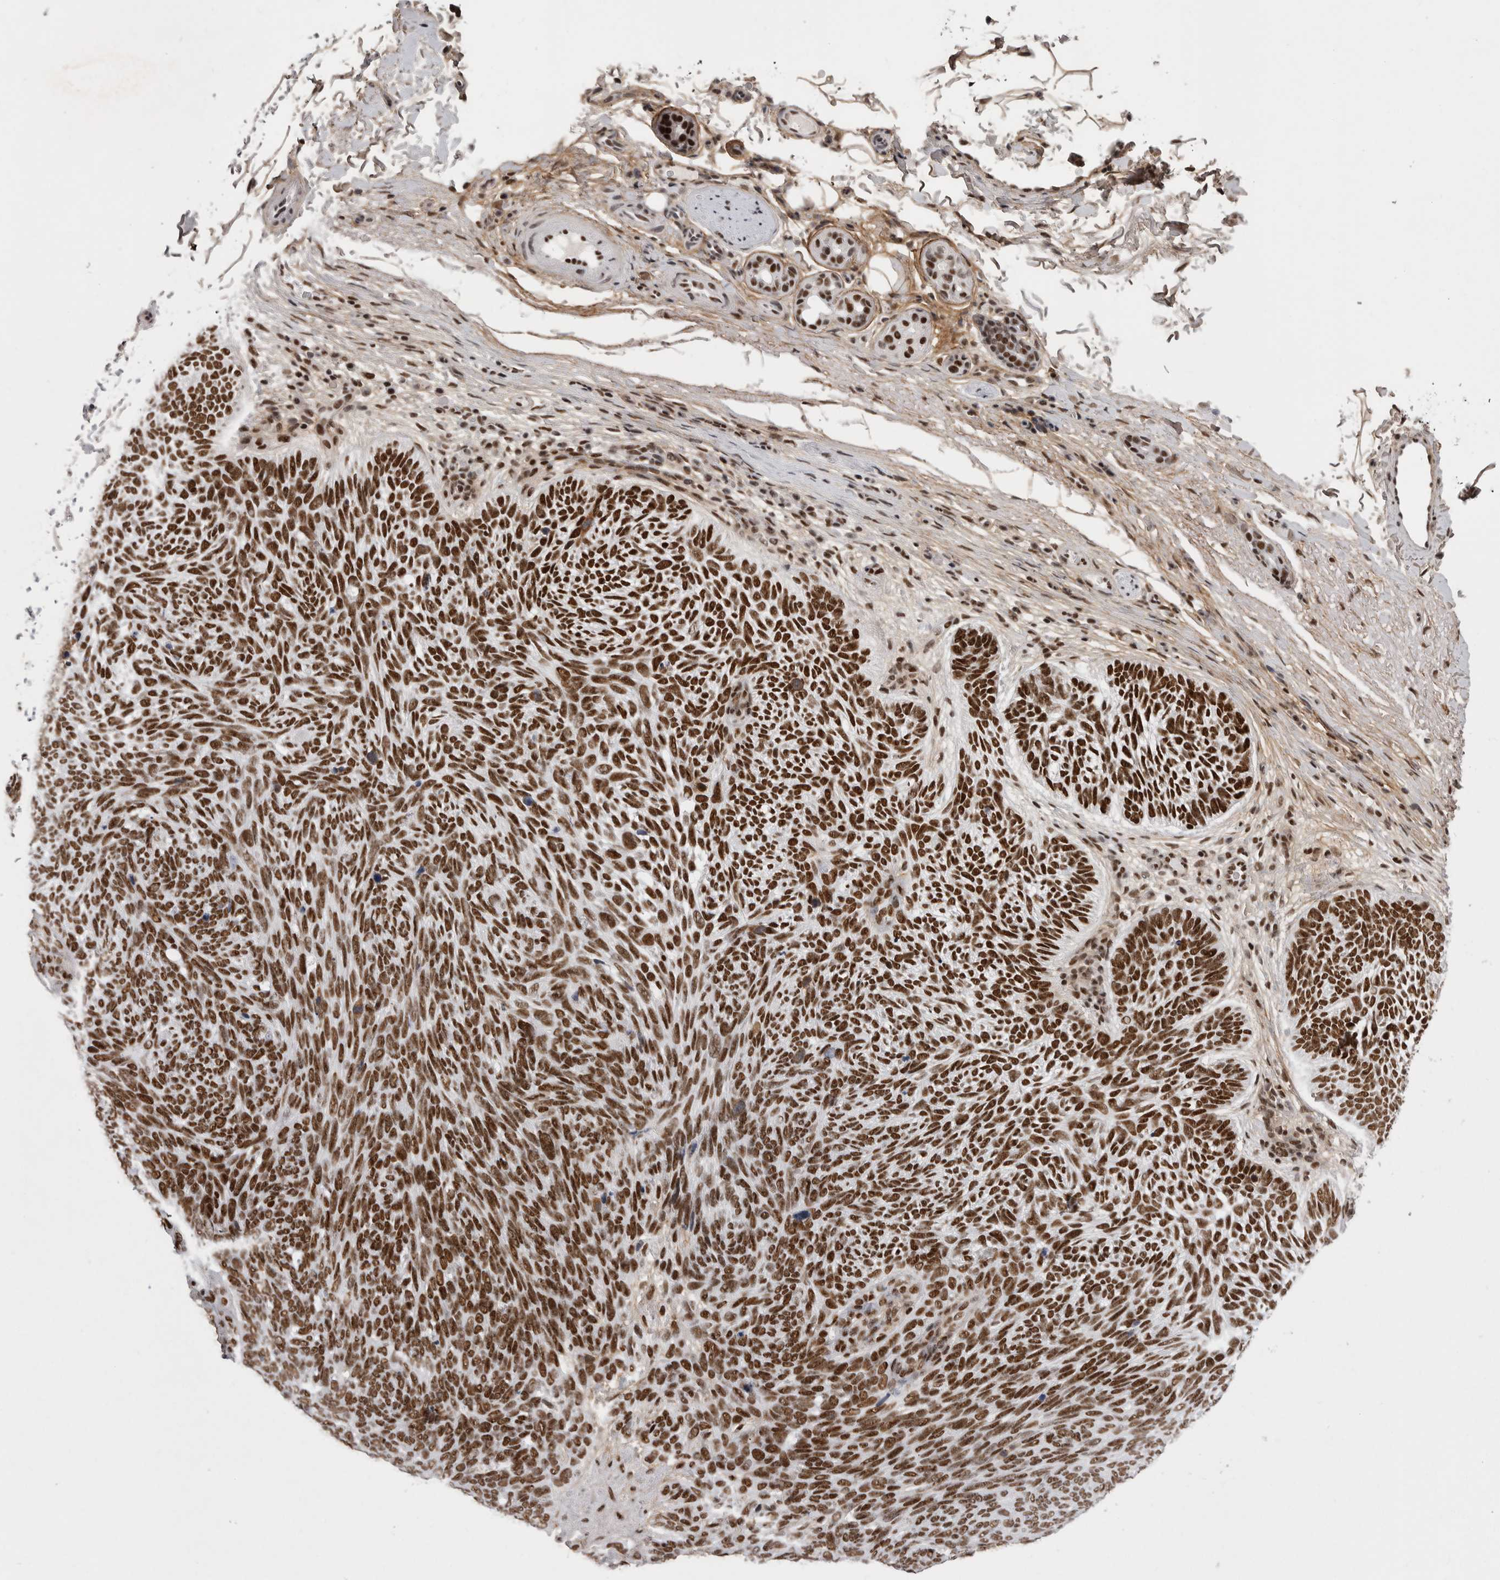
{"staining": {"intensity": "strong", "quantity": ">75%", "location": "nuclear"}, "tissue": "skin cancer", "cell_type": "Tumor cells", "image_type": "cancer", "snomed": [{"axis": "morphology", "description": "Basal cell carcinoma"}, {"axis": "topography", "description": "Skin"}], "caption": "Protein analysis of basal cell carcinoma (skin) tissue displays strong nuclear expression in about >75% of tumor cells.", "gene": "PPP1R8", "patient": {"sex": "female", "age": 85}}